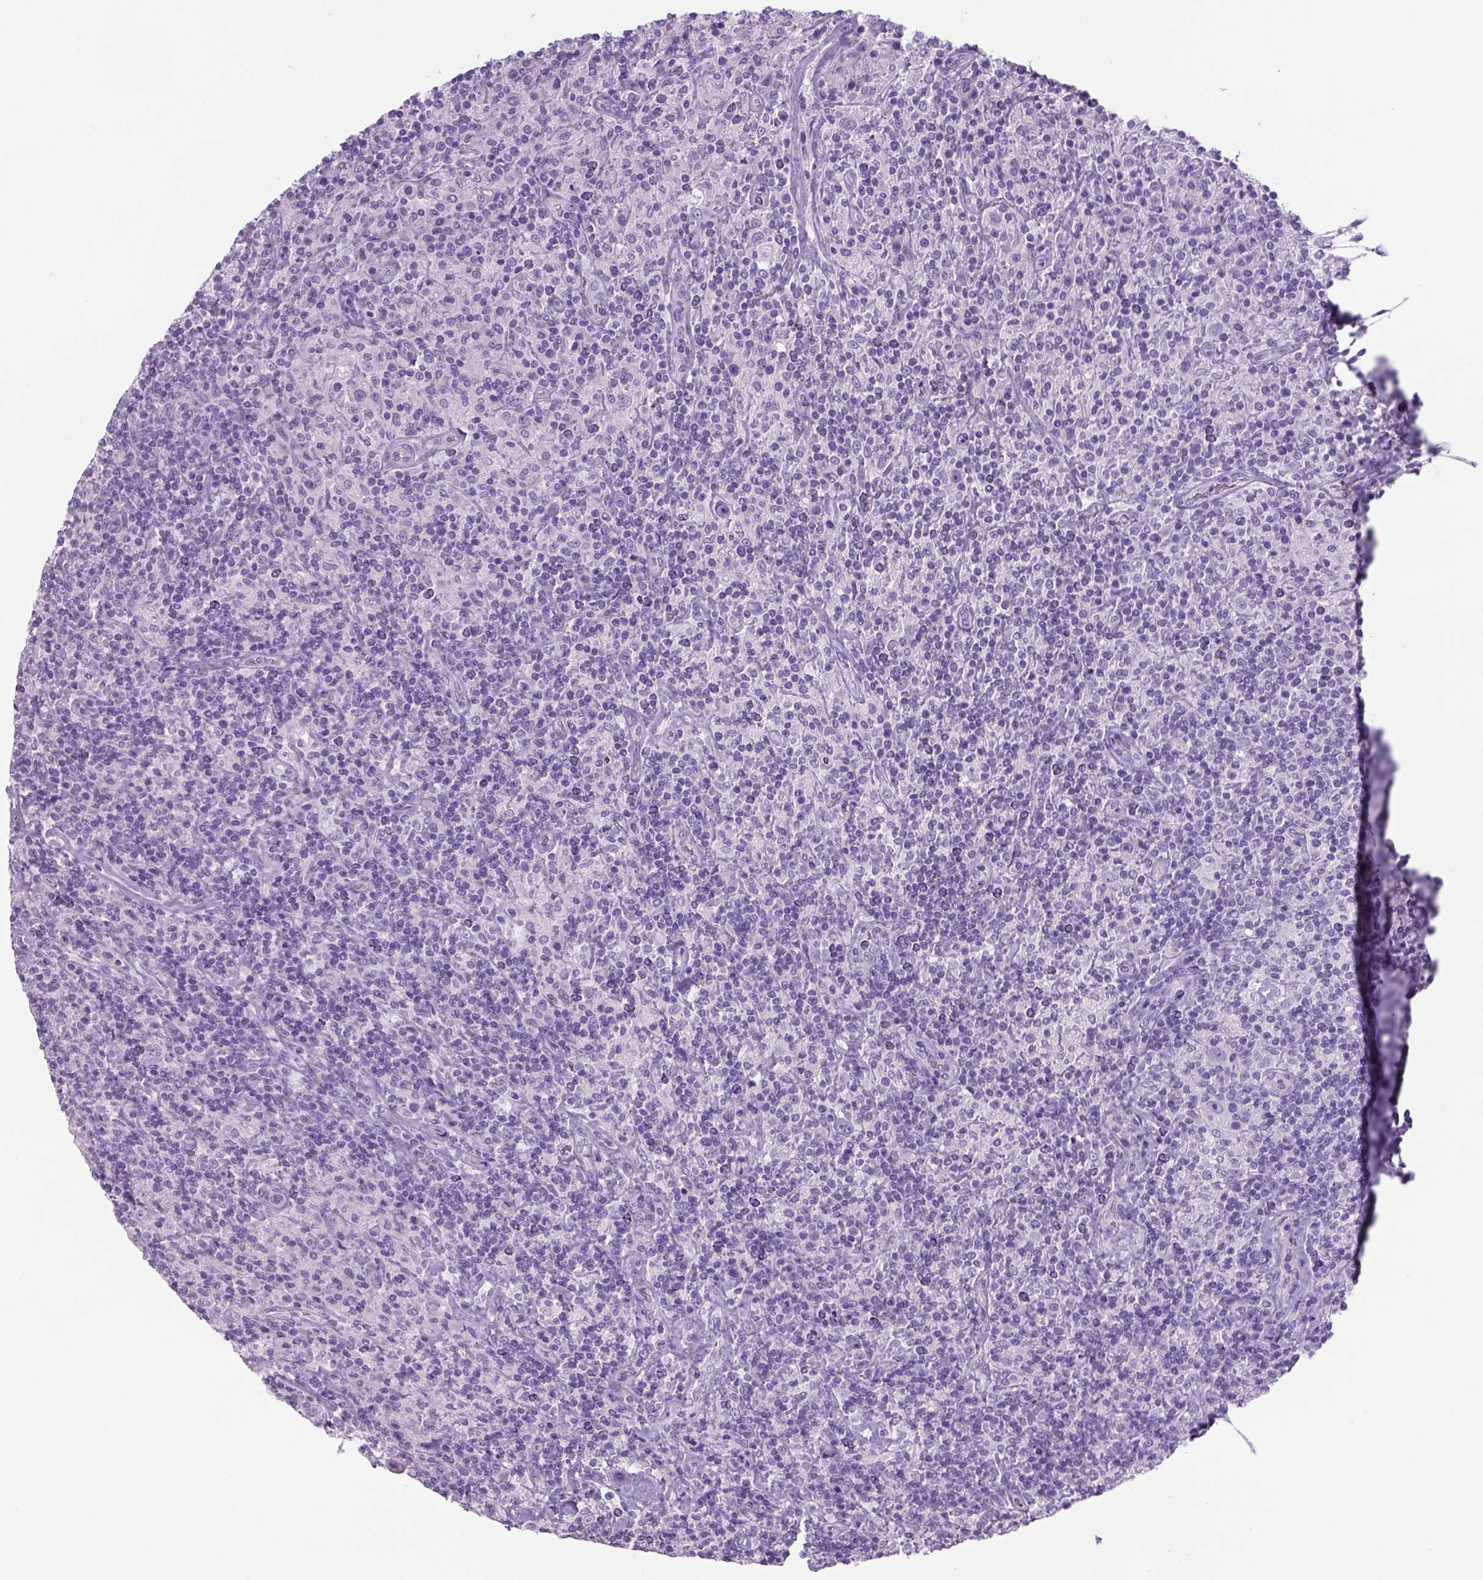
{"staining": {"intensity": "negative", "quantity": "none", "location": "none"}, "tissue": "lymphoma", "cell_type": "Tumor cells", "image_type": "cancer", "snomed": [{"axis": "morphology", "description": "Hodgkin's disease, NOS"}, {"axis": "topography", "description": "Lymph node"}], "caption": "The micrograph reveals no staining of tumor cells in Hodgkin's disease.", "gene": "TENM4", "patient": {"sex": "male", "age": 70}}